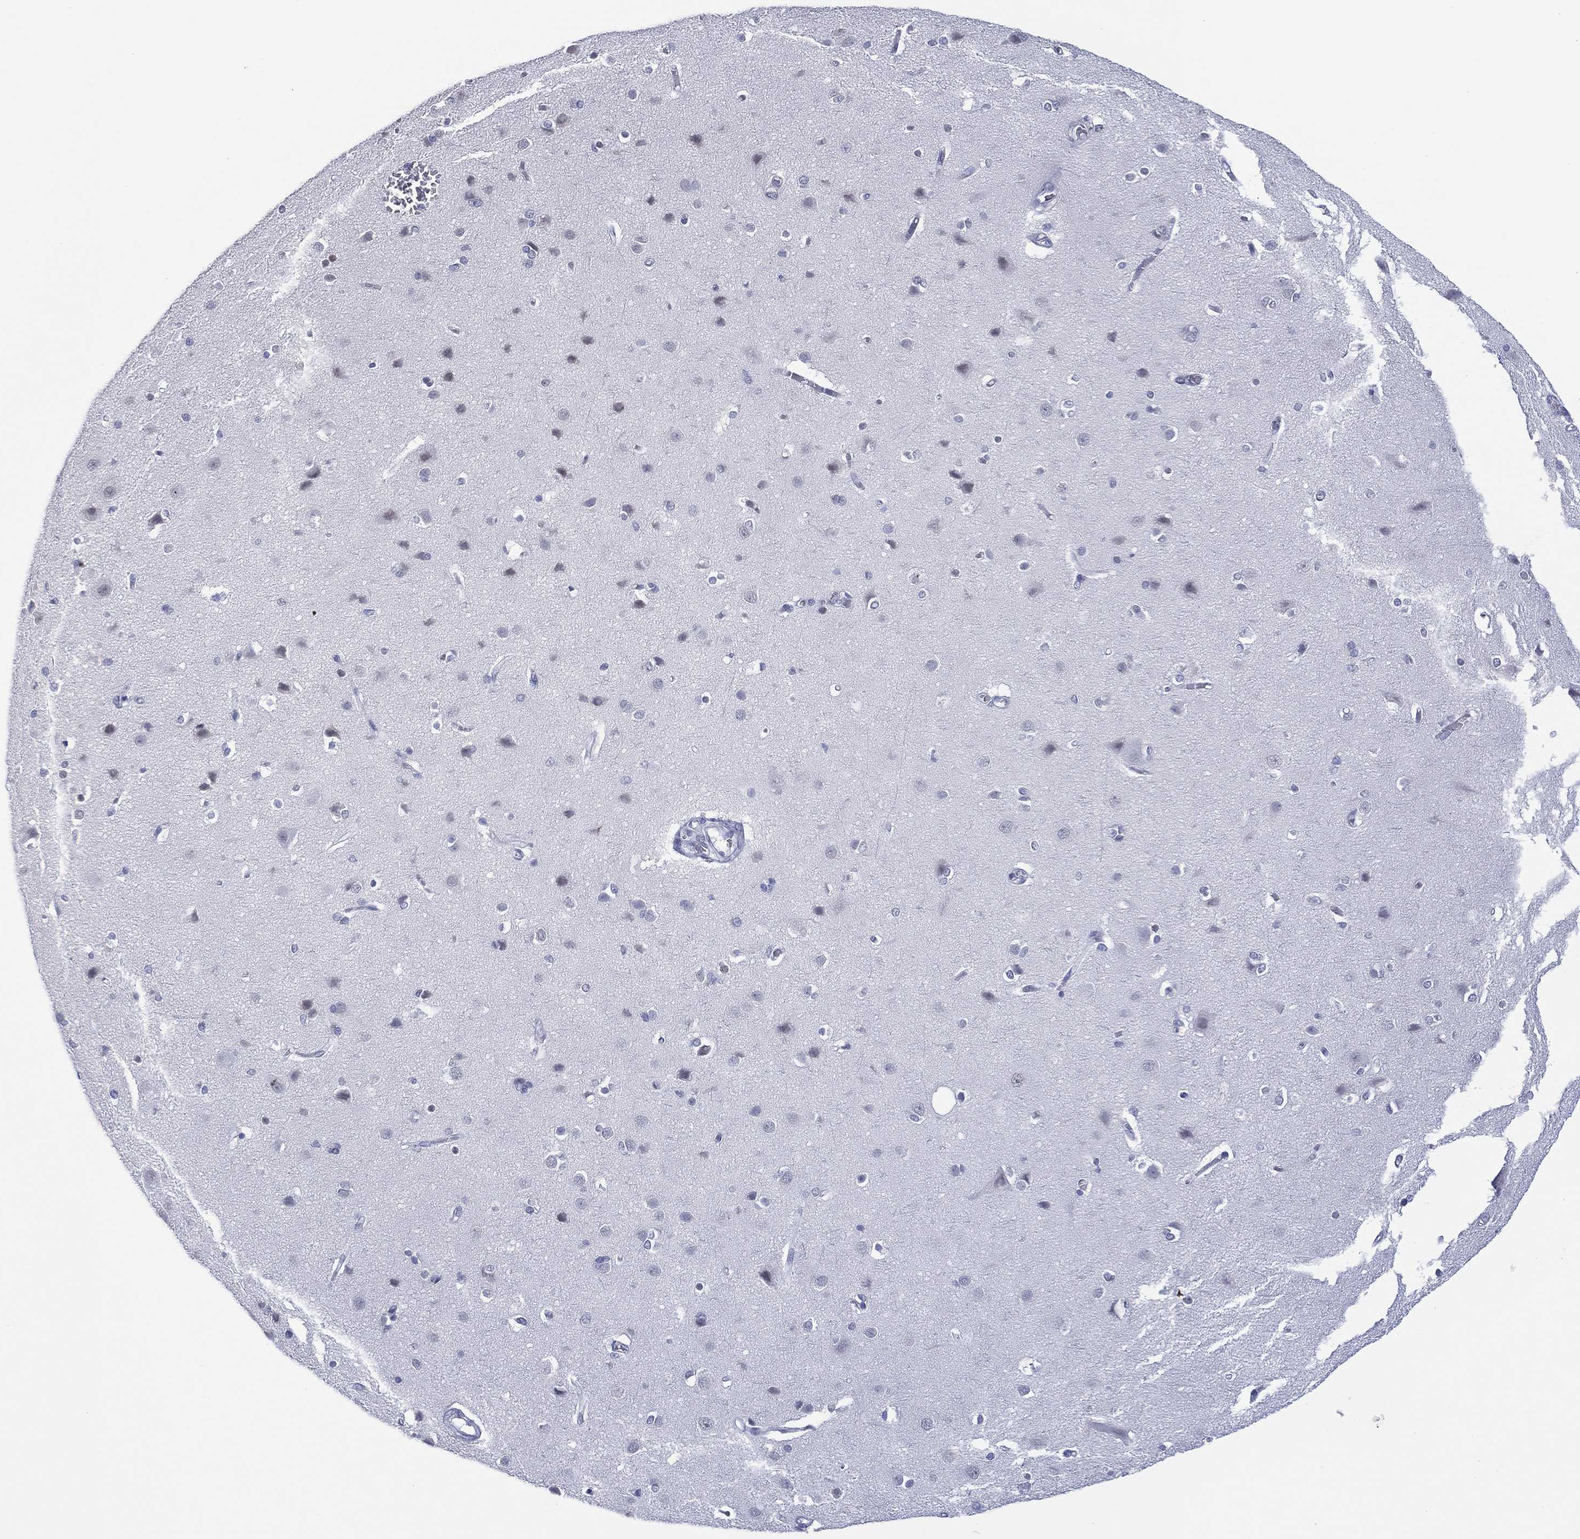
{"staining": {"intensity": "negative", "quantity": "none", "location": "none"}, "tissue": "cerebral cortex", "cell_type": "Endothelial cells", "image_type": "normal", "snomed": [{"axis": "morphology", "description": "Normal tissue, NOS"}, {"axis": "topography", "description": "Cerebral cortex"}], "caption": "Immunohistochemistry (IHC) histopathology image of normal cerebral cortex: human cerebral cortex stained with DAB exhibits no significant protein positivity in endothelial cells. (Stains: DAB immunohistochemistry (IHC) with hematoxylin counter stain, Microscopy: brightfield microscopy at high magnification).", "gene": "UTF1", "patient": {"sex": "male", "age": 37}}